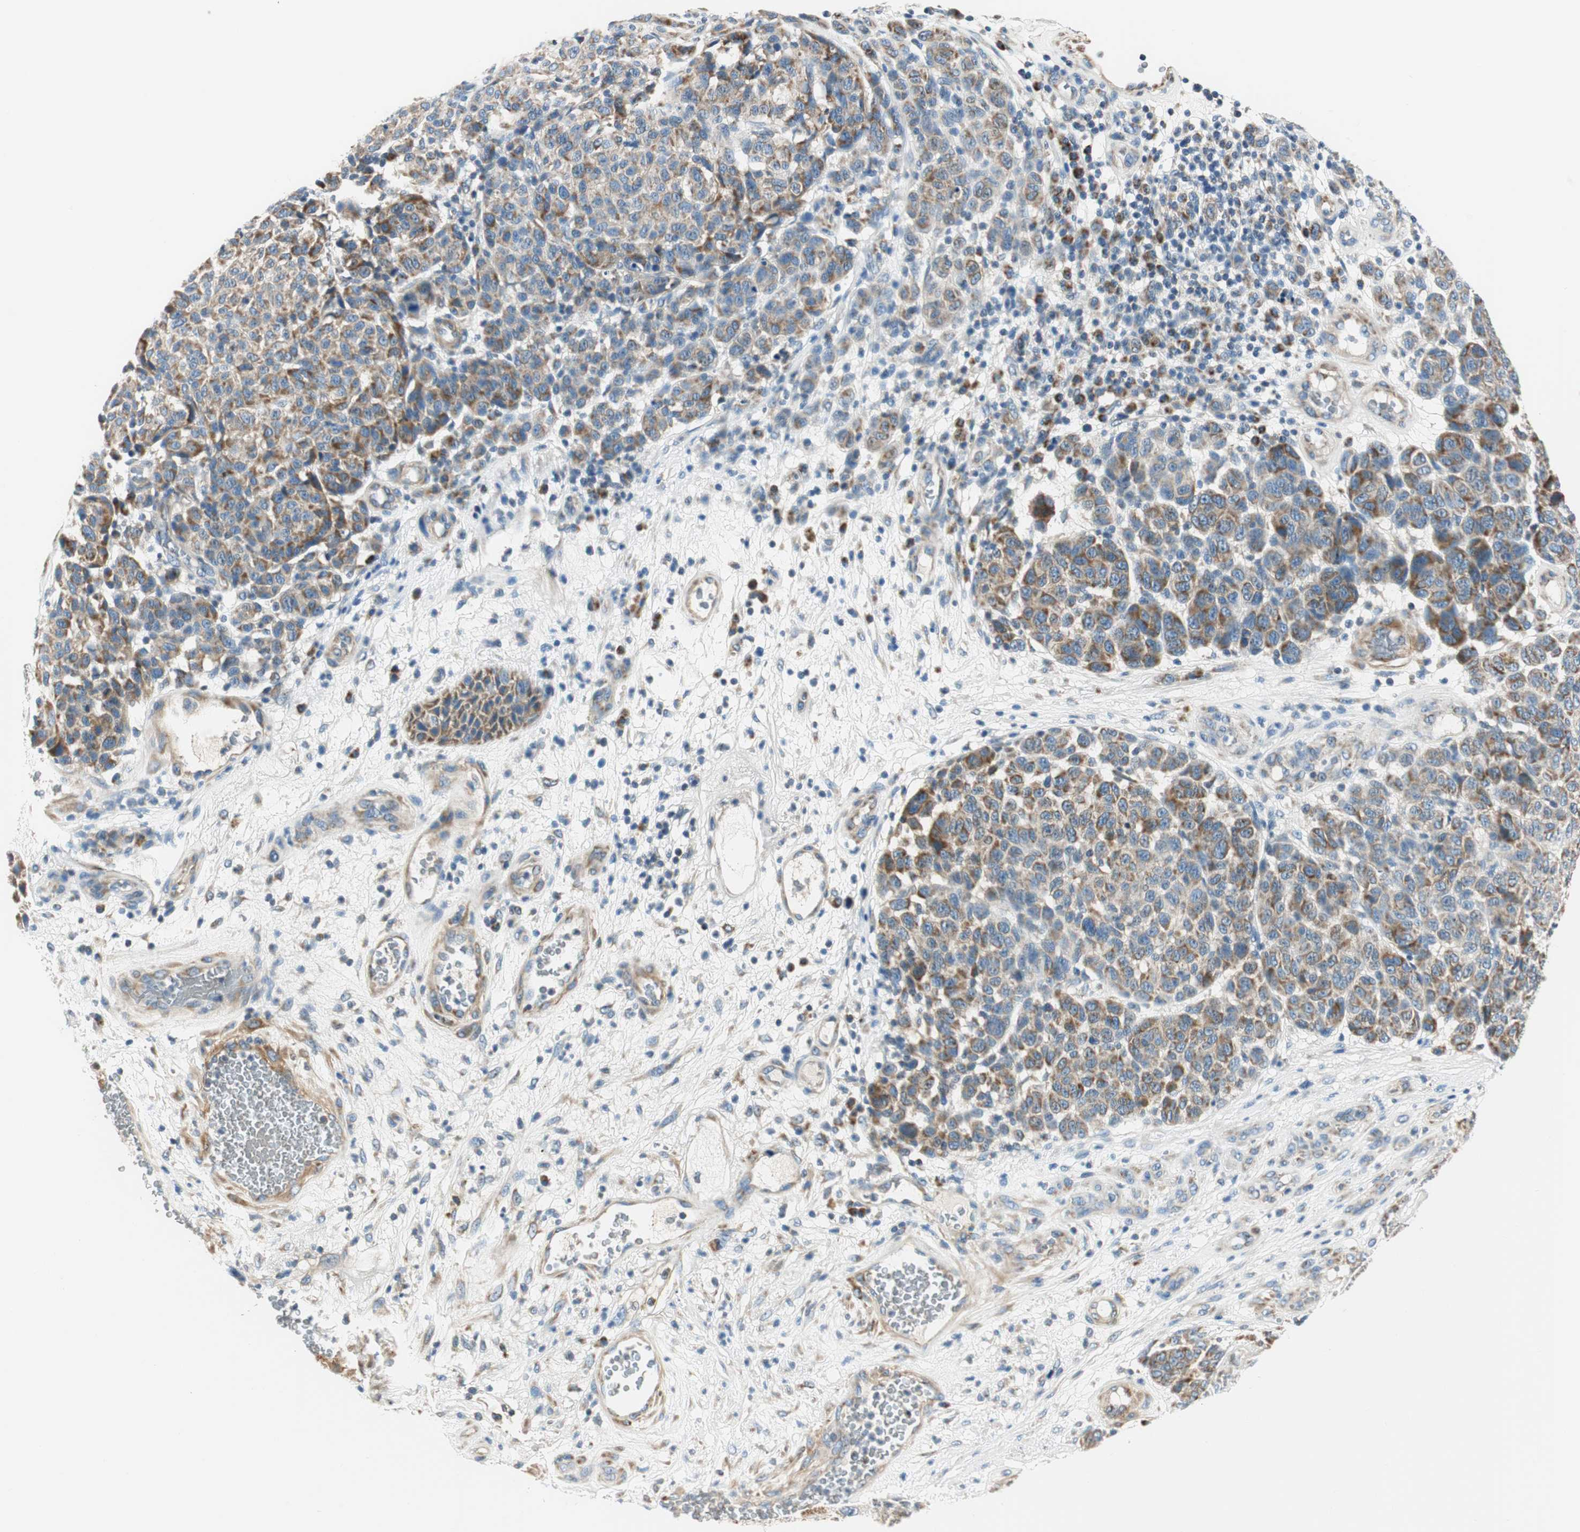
{"staining": {"intensity": "moderate", "quantity": ">75%", "location": "cytoplasmic/membranous"}, "tissue": "melanoma", "cell_type": "Tumor cells", "image_type": "cancer", "snomed": [{"axis": "morphology", "description": "Malignant melanoma, NOS"}, {"axis": "topography", "description": "Skin"}], "caption": "Immunohistochemistry (IHC) staining of malignant melanoma, which displays medium levels of moderate cytoplasmic/membranous staining in about >75% of tumor cells indicating moderate cytoplasmic/membranous protein expression. The staining was performed using DAB (brown) for protein detection and nuclei were counterstained in hematoxylin (blue).", "gene": "RORB", "patient": {"sex": "male", "age": 59}}